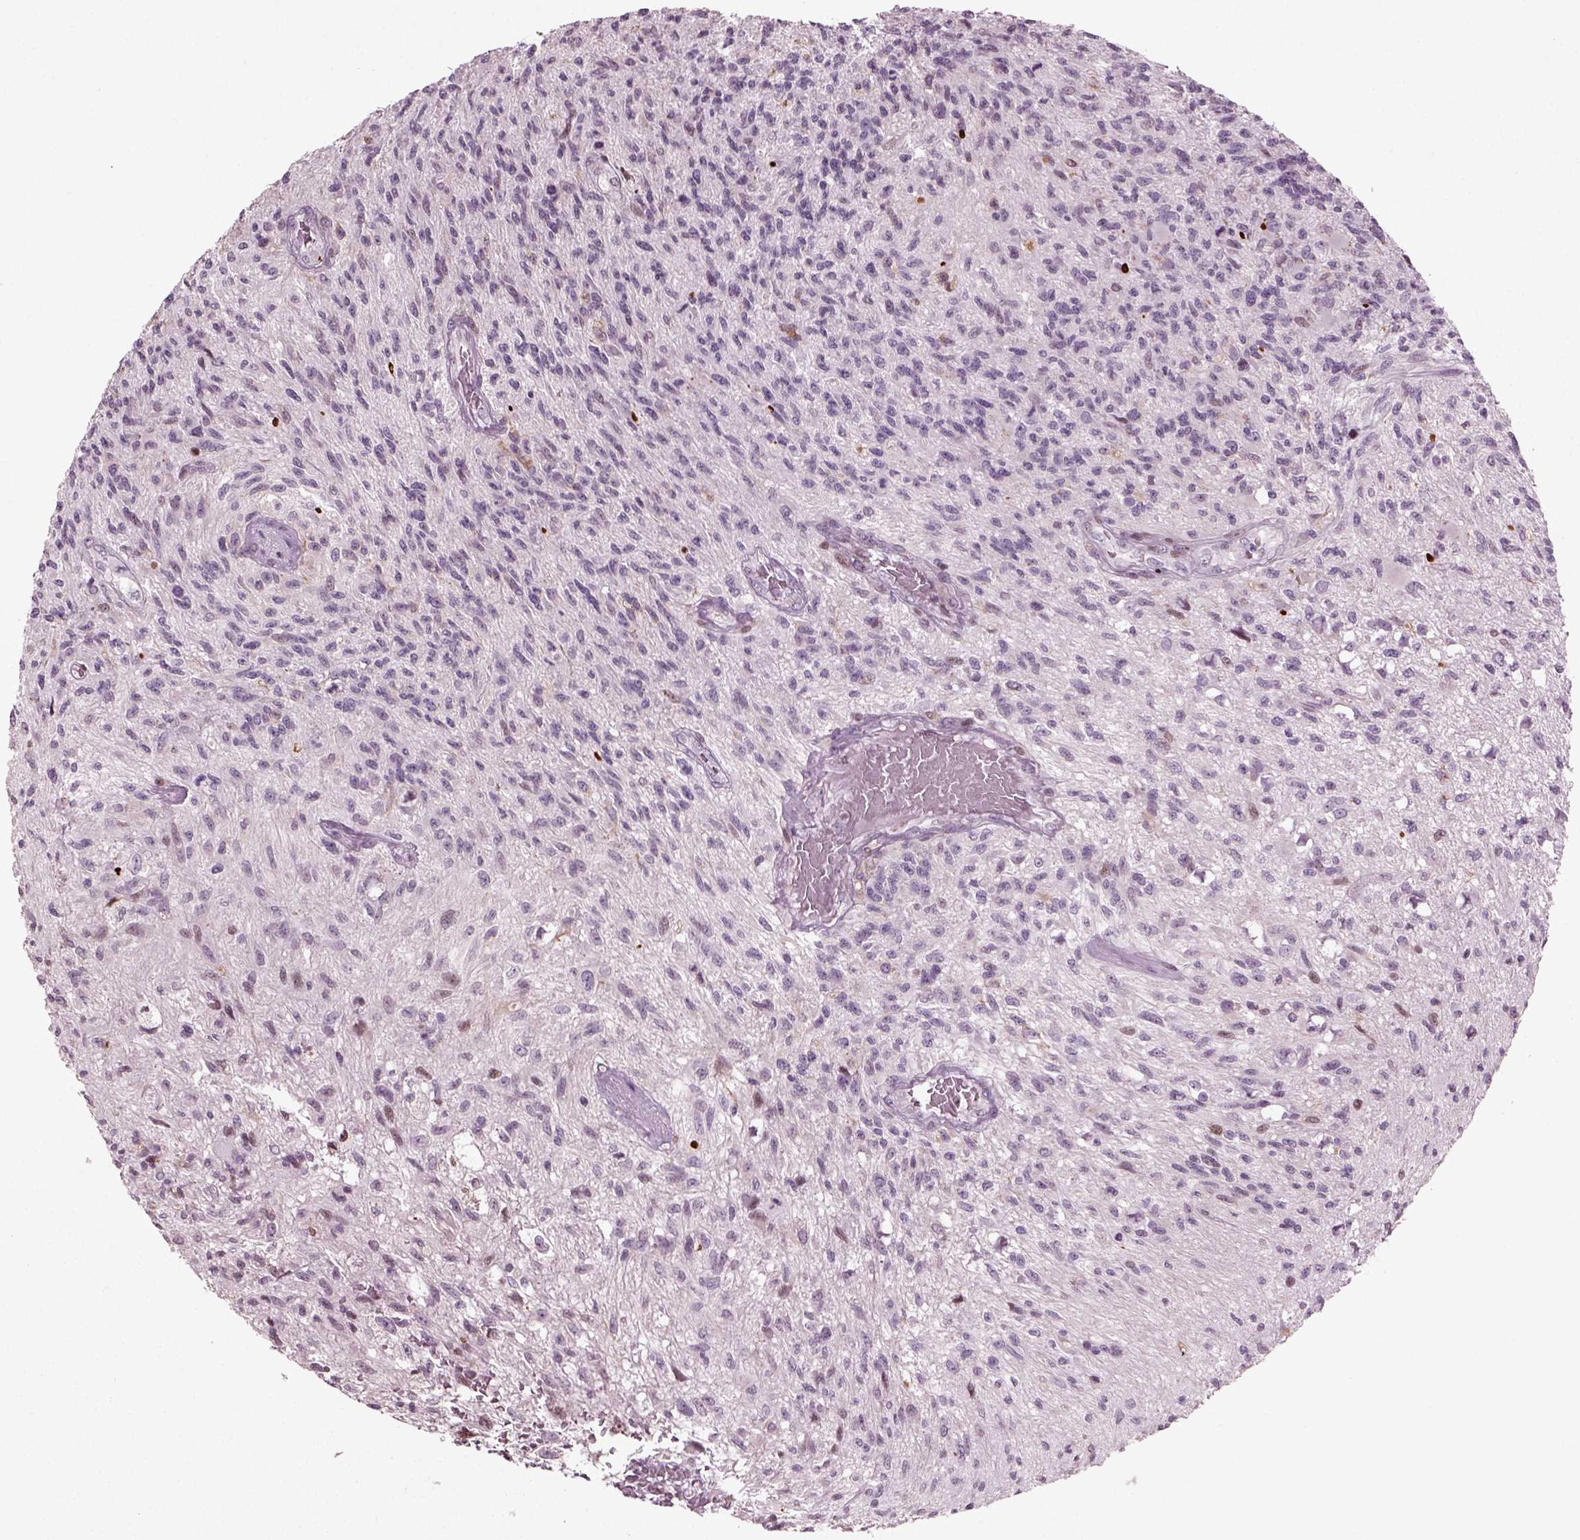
{"staining": {"intensity": "negative", "quantity": "none", "location": "none"}, "tissue": "glioma", "cell_type": "Tumor cells", "image_type": "cancer", "snomed": [{"axis": "morphology", "description": "Glioma, malignant, High grade"}, {"axis": "topography", "description": "Brain"}], "caption": "Photomicrograph shows no protein staining in tumor cells of glioma tissue. Nuclei are stained in blue.", "gene": "HEYL", "patient": {"sex": "male", "age": 56}}